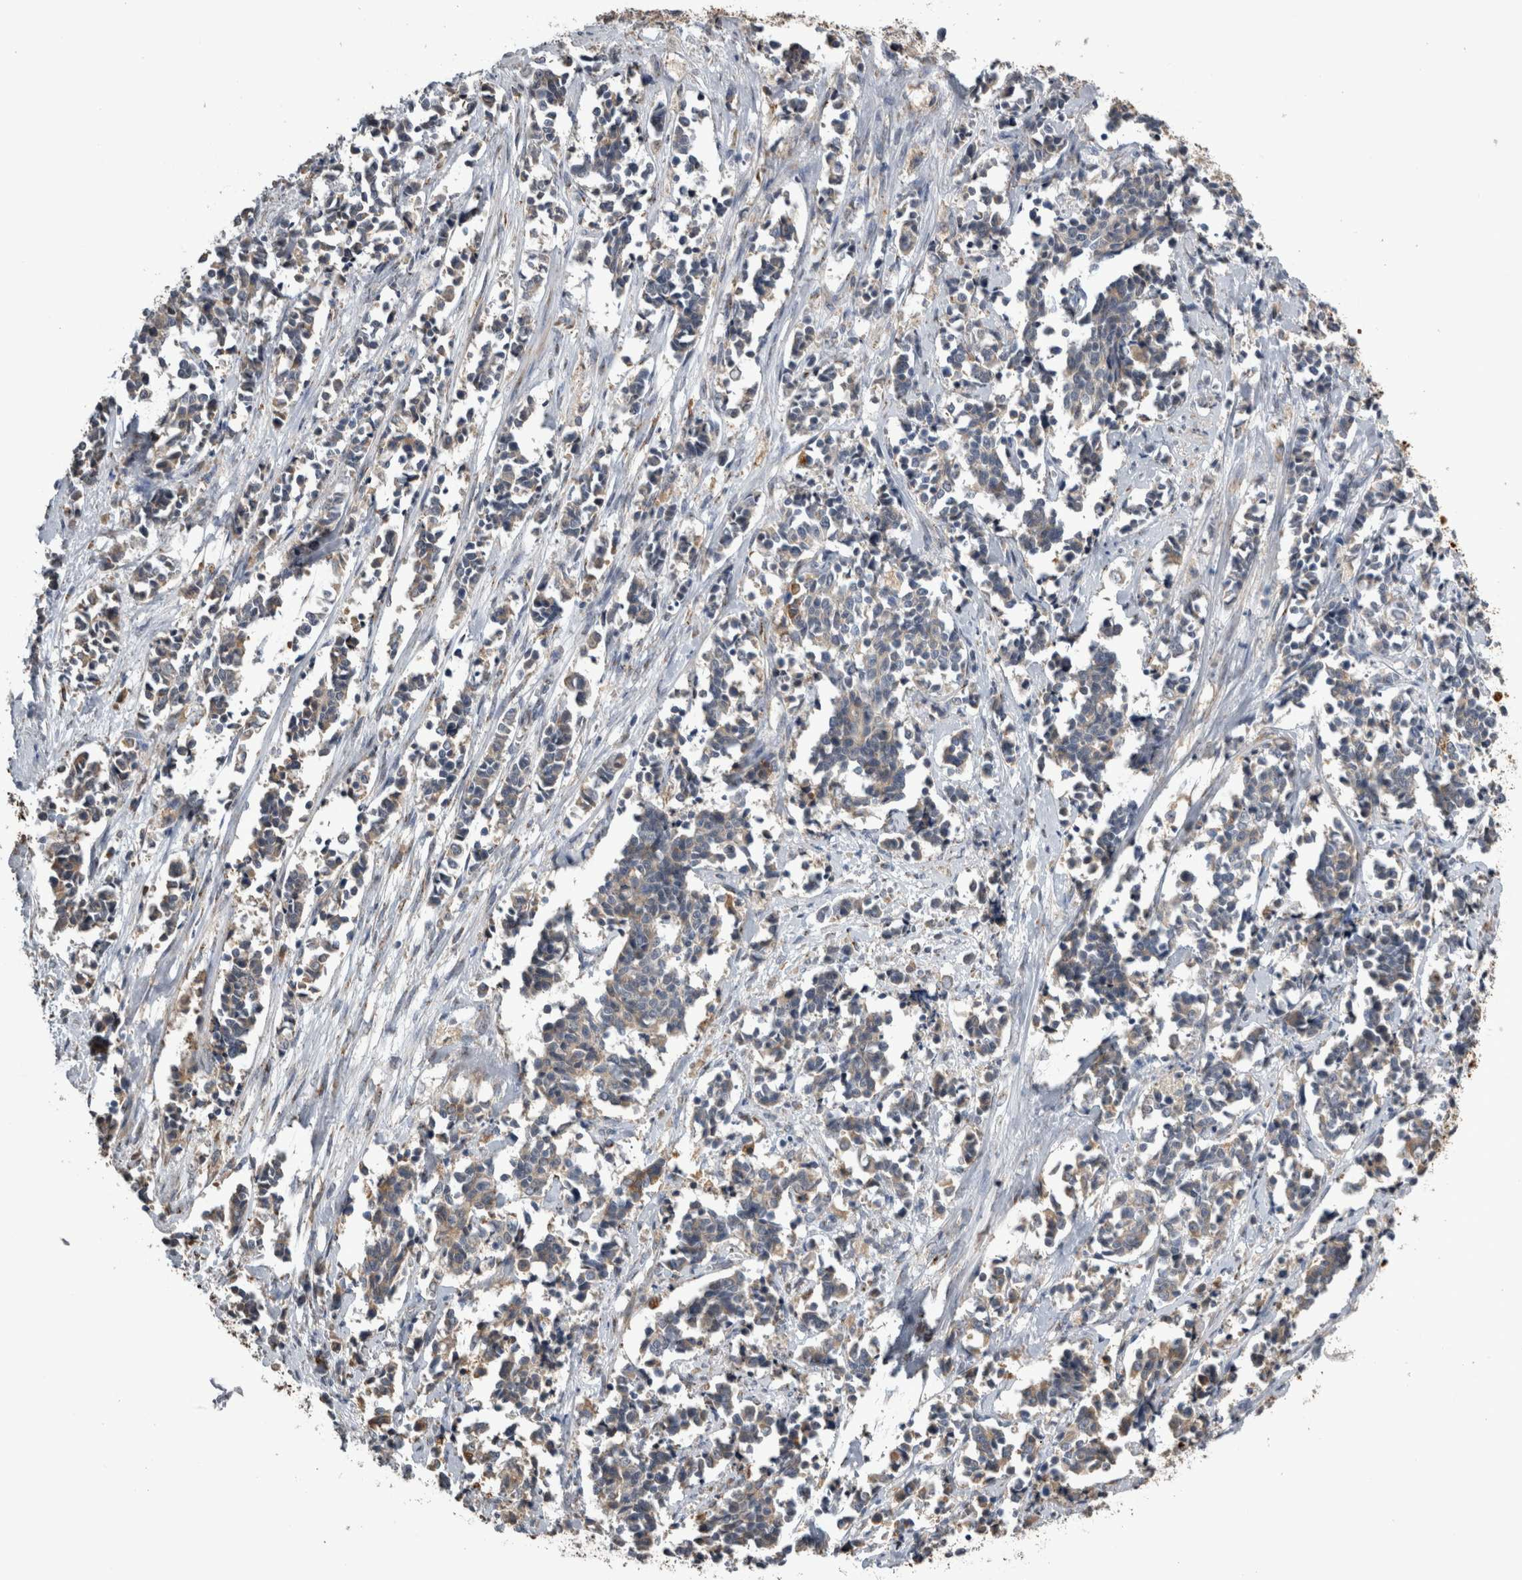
{"staining": {"intensity": "negative", "quantity": "none", "location": "none"}, "tissue": "cervical cancer", "cell_type": "Tumor cells", "image_type": "cancer", "snomed": [{"axis": "morphology", "description": "Squamous cell carcinoma, NOS"}, {"axis": "topography", "description": "Cervix"}], "caption": "Immunohistochemistry (IHC) histopathology image of cervical cancer (squamous cell carcinoma) stained for a protein (brown), which displays no expression in tumor cells.", "gene": "ANXA13", "patient": {"sex": "female", "age": 35}}